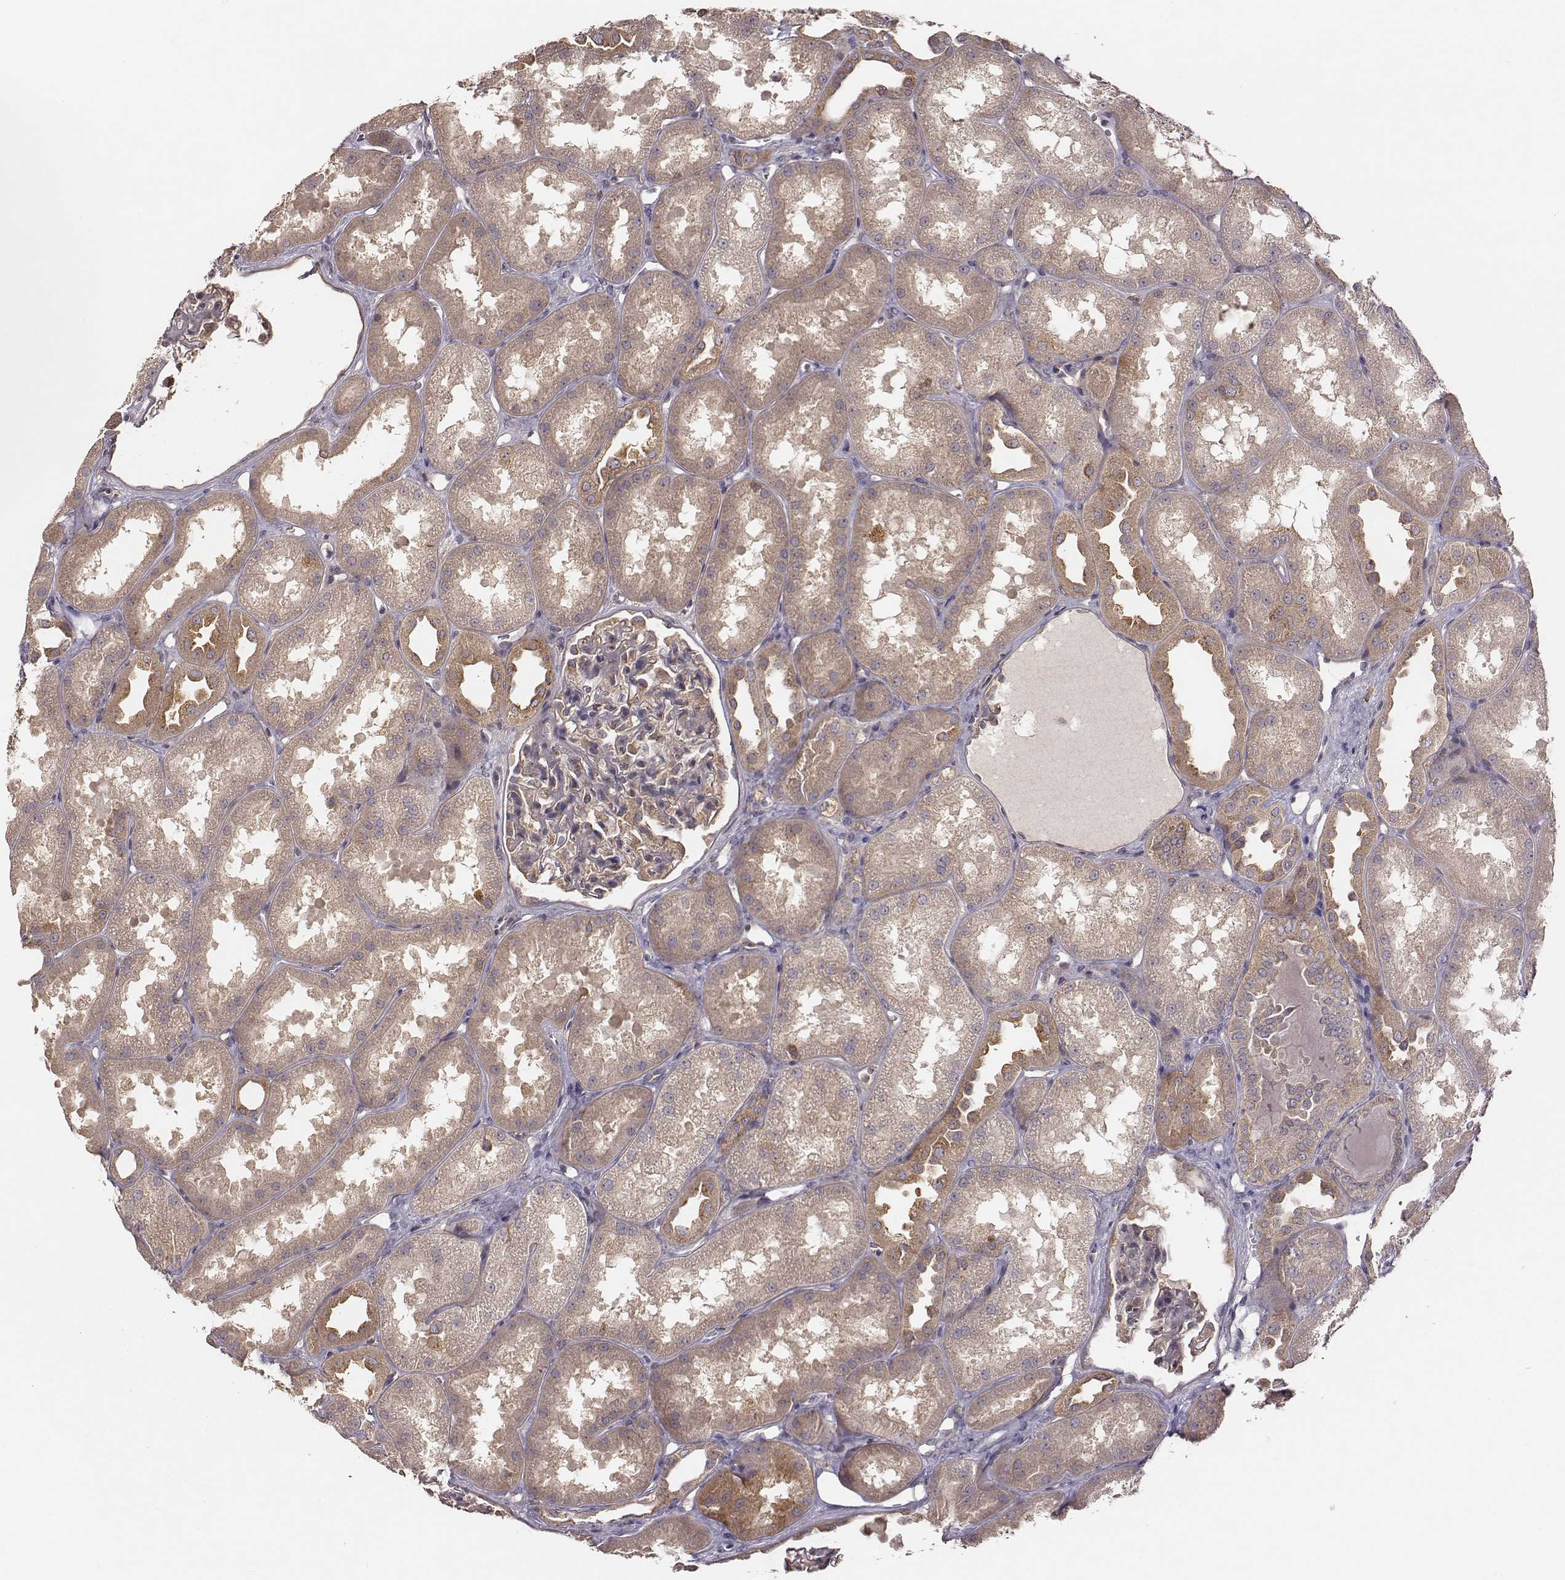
{"staining": {"intensity": "weak", "quantity": "25%-75%", "location": "cytoplasmic/membranous"}, "tissue": "kidney", "cell_type": "Cells in glomeruli", "image_type": "normal", "snomed": [{"axis": "morphology", "description": "Normal tissue, NOS"}, {"axis": "topography", "description": "Kidney"}], "caption": "DAB immunohistochemical staining of benign human kidney shows weak cytoplasmic/membranous protein staining in approximately 25%-75% of cells in glomeruli. (DAB IHC, brown staining for protein, blue staining for nuclei).", "gene": "VPS26A", "patient": {"sex": "male", "age": 61}}